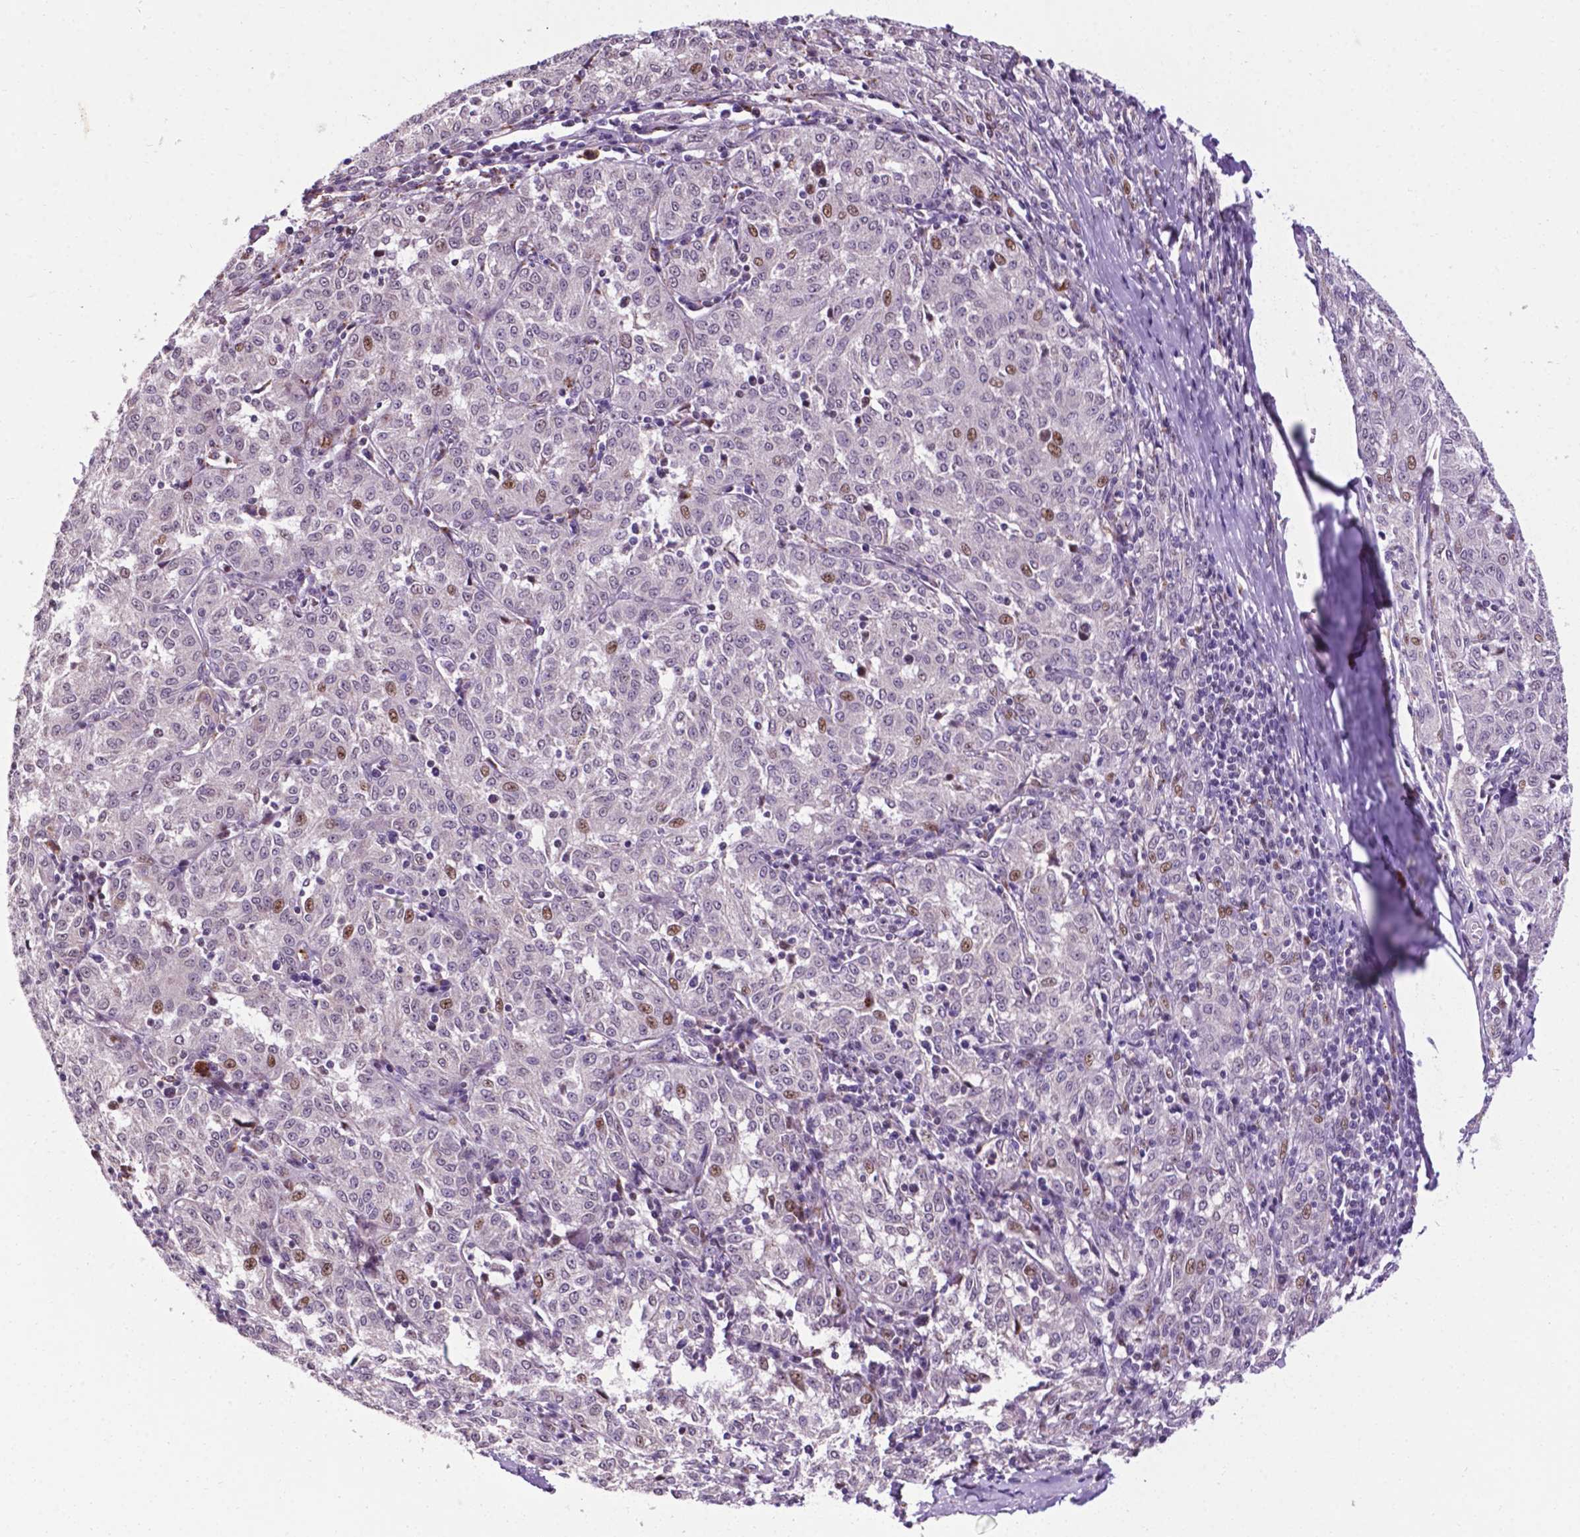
{"staining": {"intensity": "moderate", "quantity": "<25%", "location": "nuclear"}, "tissue": "melanoma", "cell_type": "Tumor cells", "image_type": "cancer", "snomed": [{"axis": "morphology", "description": "Malignant melanoma, NOS"}, {"axis": "topography", "description": "Skin"}], "caption": "Protein staining of melanoma tissue shows moderate nuclear positivity in about <25% of tumor cells.", "gene": "SMAD3", "patient": {"sex": "female", "age": 72}}